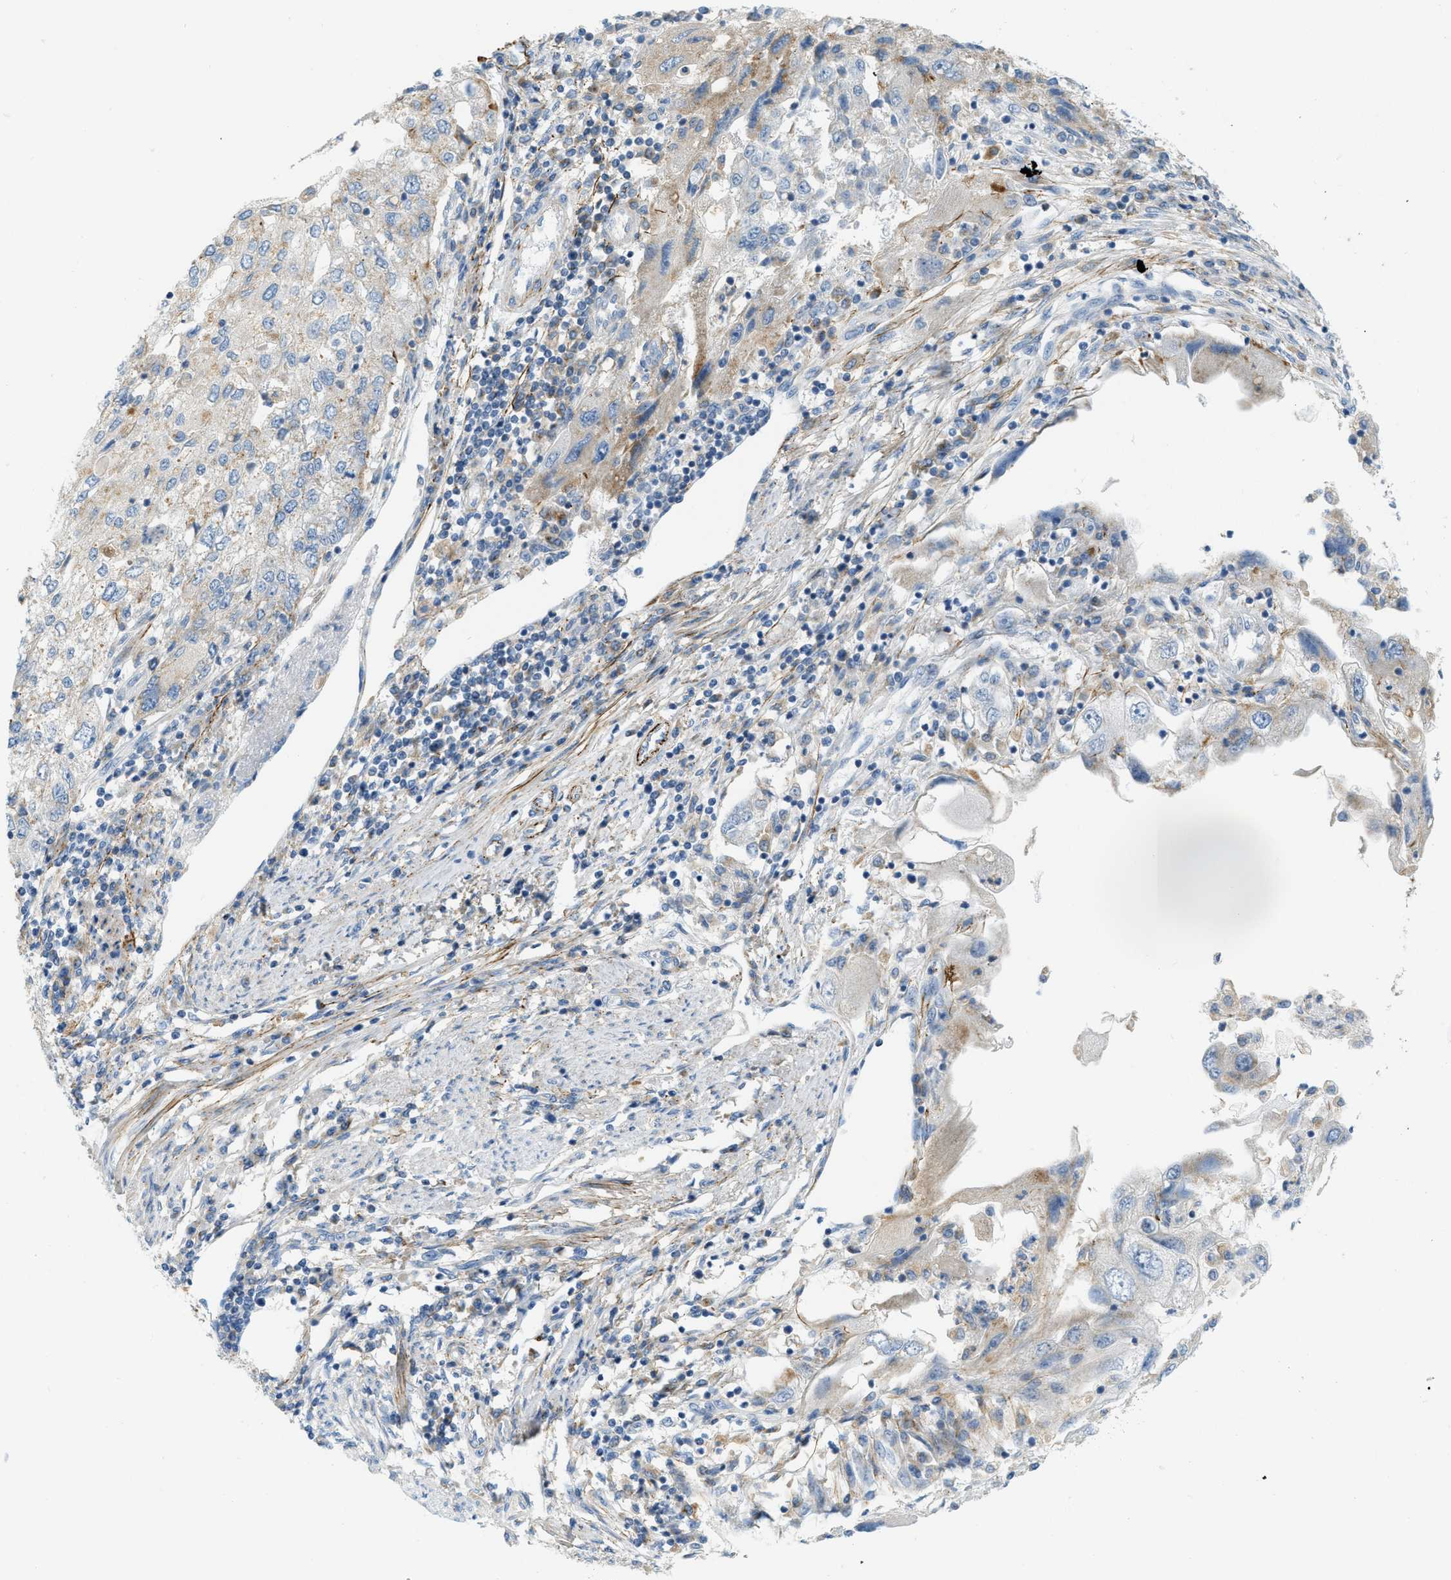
{"staining": {"intensity": "weak", "quantity": "<25%", "location": "cytoplasmic/membranous"}, "tissue": "endometrial cancer", "cell_type": "Tumor cells", "image_type": "cancer", "snomed": [{"axis": "morphology", "description": "Adenocarcinoma, NOS"}, {"axis": "topography", "description": "Endometrium"}], "caption": "Histopathology image shows no protein expression in tumor cells of endometrial cancer tissue.", "gene": "LMBRD1", "patient": {"sex": "female", "age": 49}}